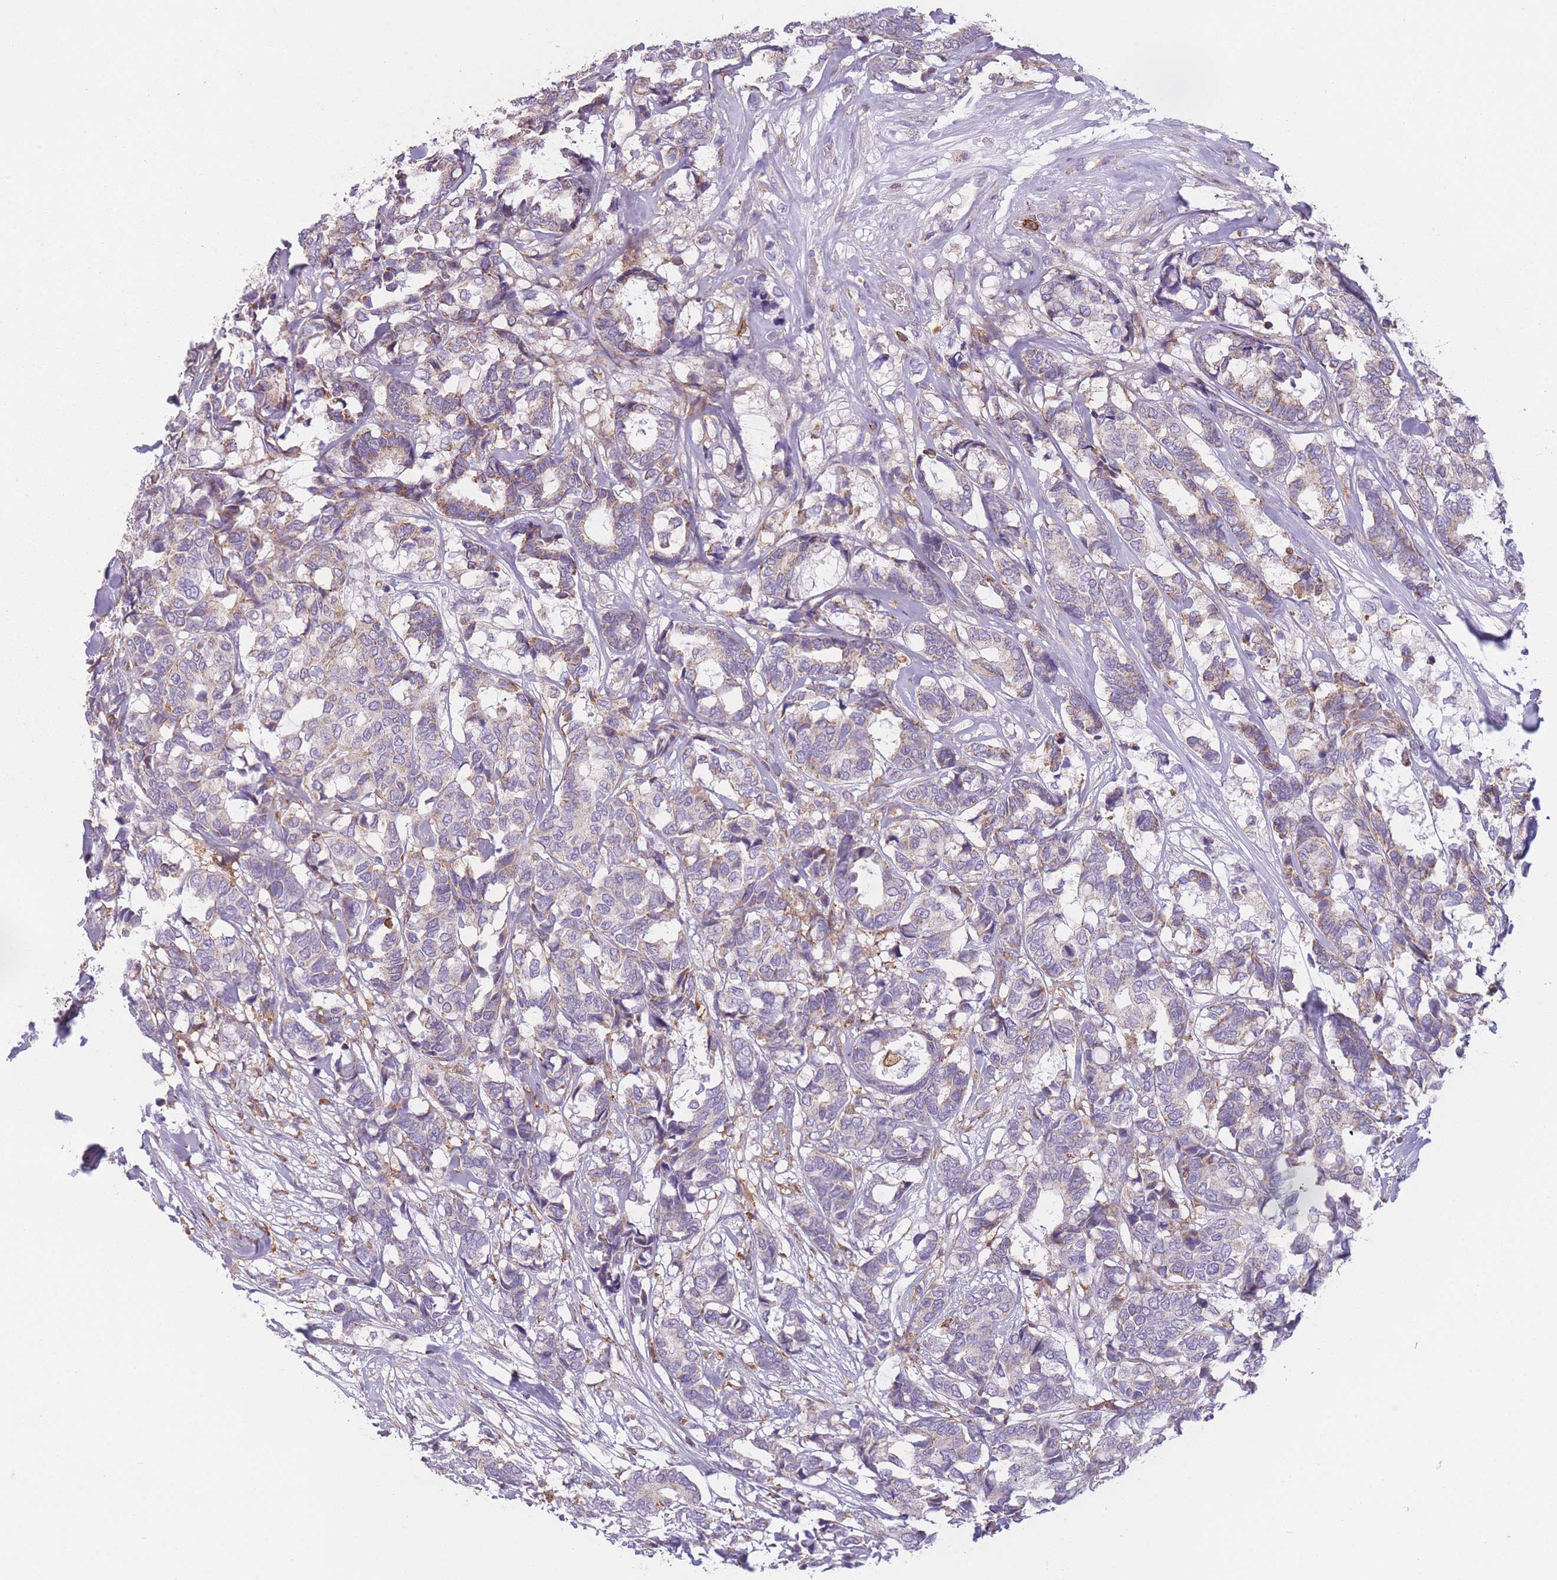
{"staining": {"intensity": "moderate", "quantity": "<25%", "location": "cytoplasmic/membranous"}, "tissue": "breast cancer", "cell_type": "Tumor cells", "image_type": "cancer", "snomed": [{"axis": "morphology", "description": "Duct carcinoma"}, {"axis": "topography", "description": "Breast"}], "caption": "High-magnification brightfield microscopy of breast cancer stained with DAB (3,3'-diaminobenzidine) (brown) and counterstained with hematoxylin (blue). tumor cells exhibit moderate cytoplasmic/membranous positivity is appreciated in about<25% of cells.", "gene": "PRAM1", "patient": {"sex": "female", "age": 87}}